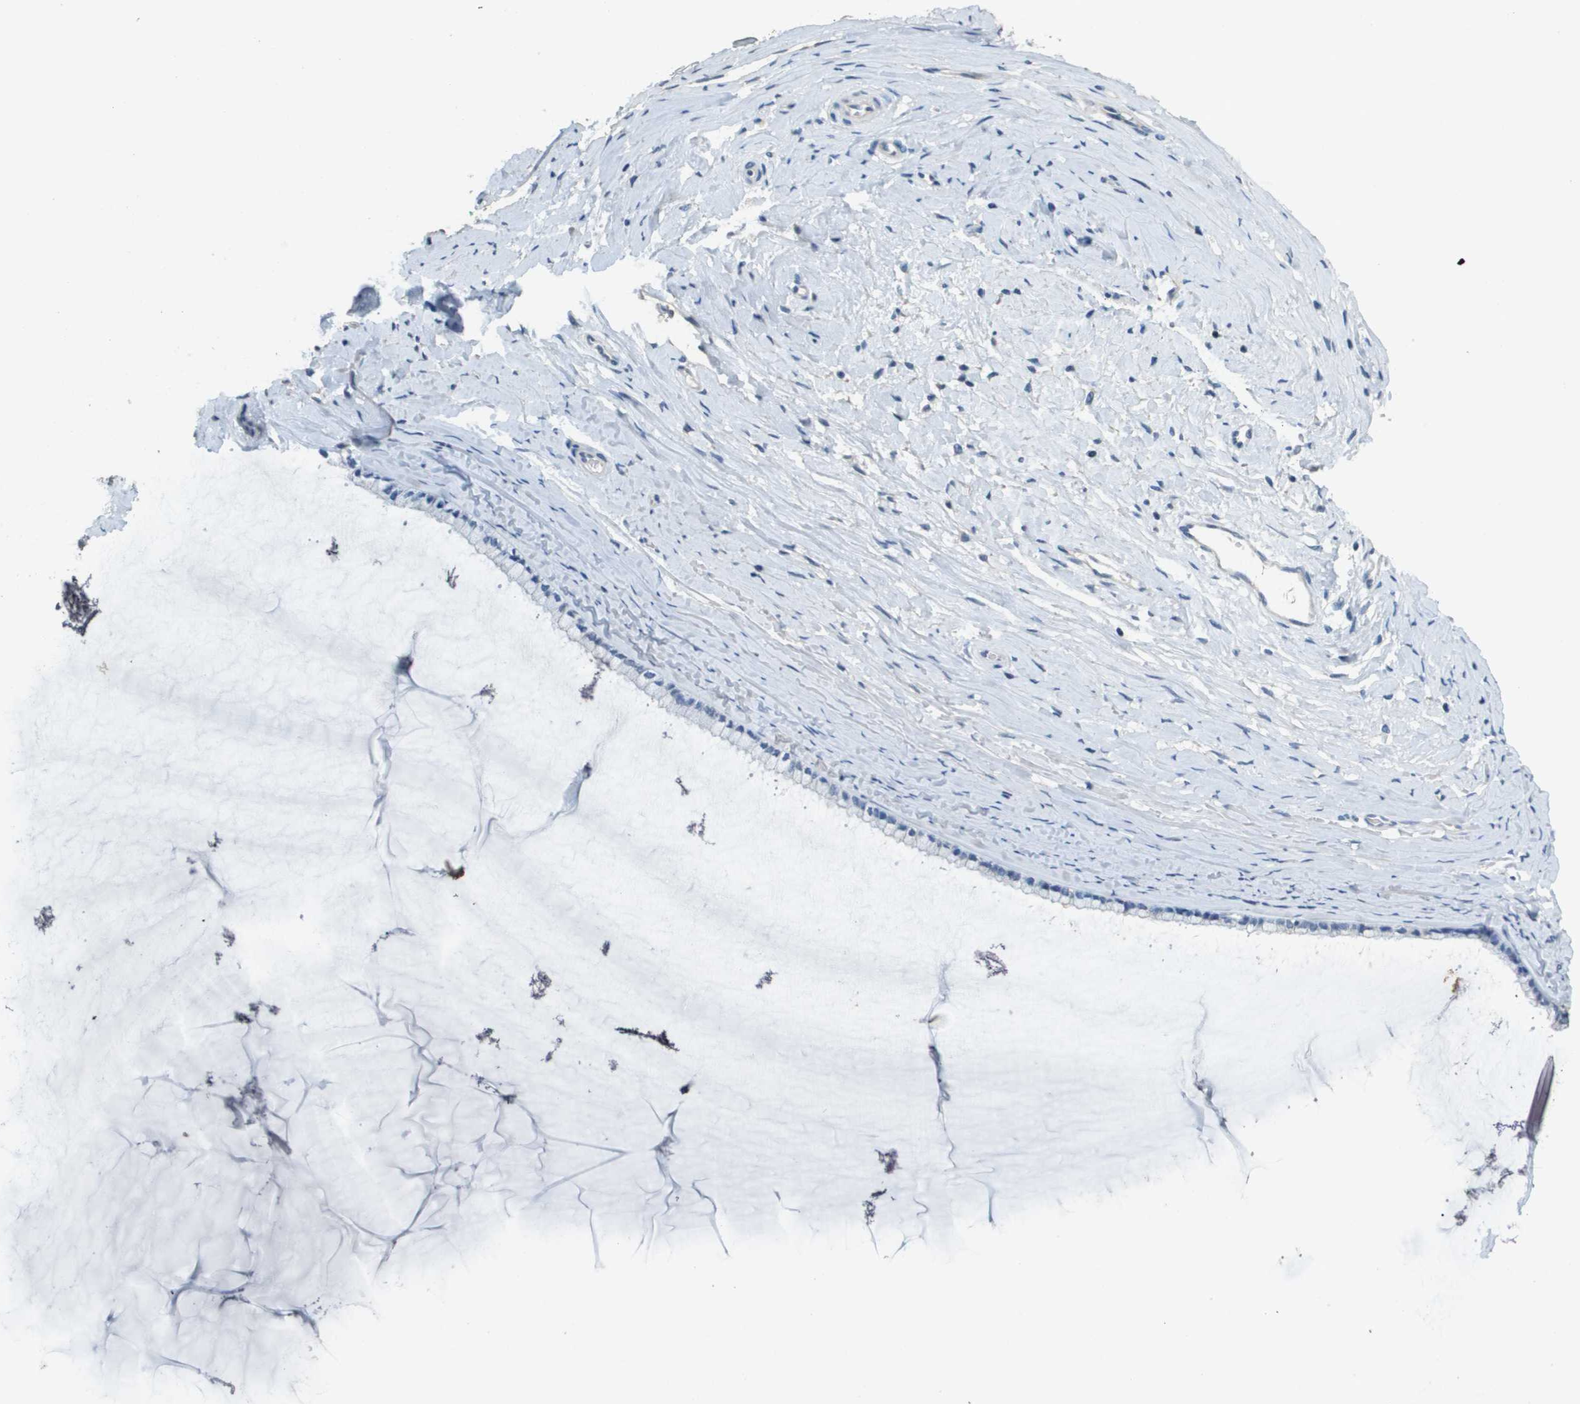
{"staining": {"intensity": "negative", "quantity": "none", "location": "none"}, "tissue": "cervix", "cell_type": "Glandular cells", "image_type": "normal", "snomed": [{"axis": "morphology", "description": "Normal tissue, NOS"}, {"axis": "topography", "description": "Cervix"}], "caption": "Human cervix stained for a protein using IHC demonstrates no staining in glandular cells.", "gene": "MT3", "patient": {"sex": "female", "age": 39}}